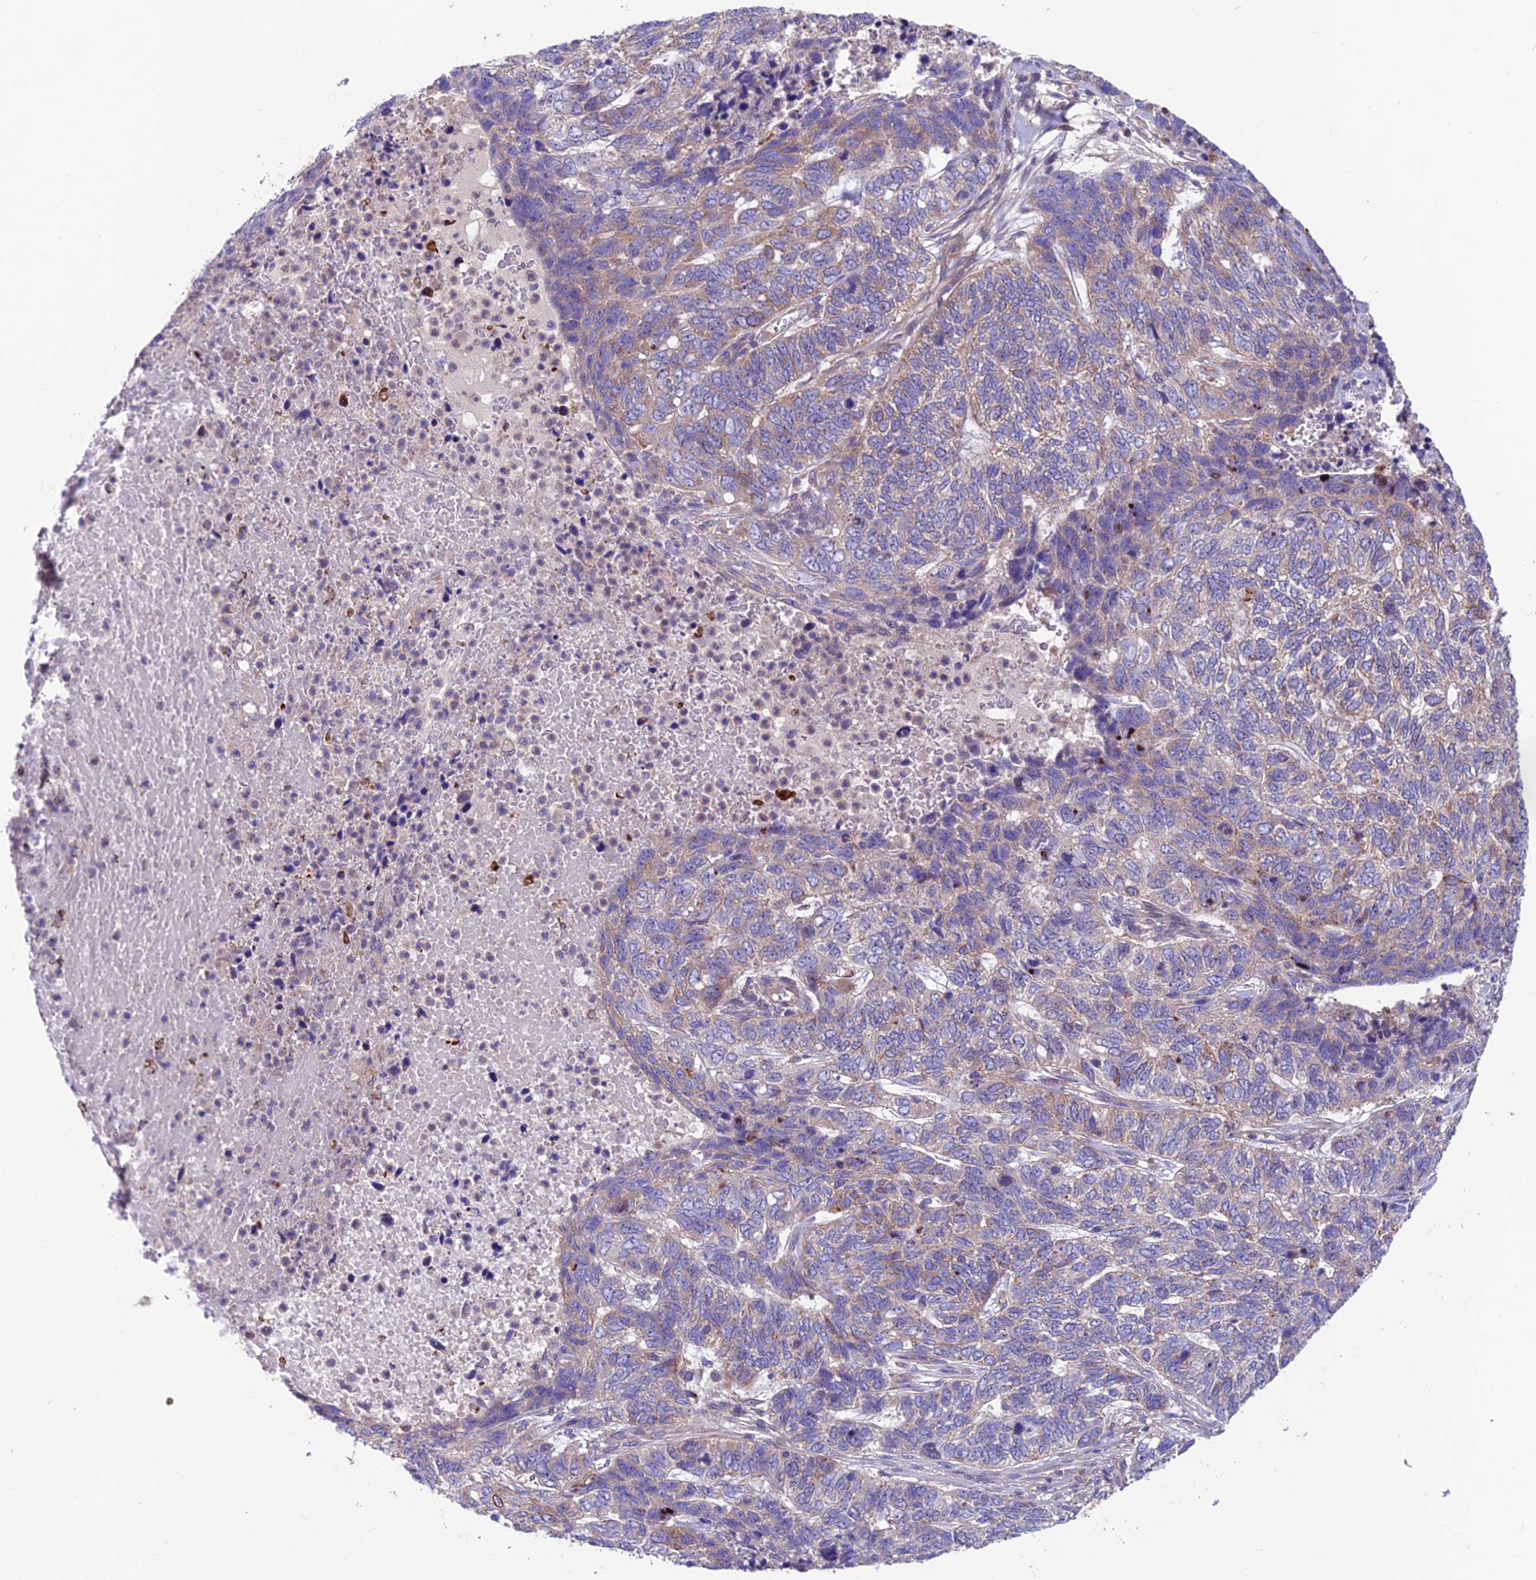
{"staining": {"intensity": "weak", "quantity": "25%-75%", "location": "cytoplasmic/membranous"}, "tissue": "skin cancer", "cell_type": "Tumor cells", "image_type": "cancer", "snomed": [{"axis": "morphology", "description": "Basal cell carcinoma"}, {"axis": "topography", "description": "Skin"}], "caption": "This is a photomicrograph of immunohistochemistry (IHC) staining of skin basal cell carcinoma, which shows weak staining in the cytoplasmic/membranous of tumor cells.", "gene": "VPS16", "patient": {"sex": "female", "age": 65}}